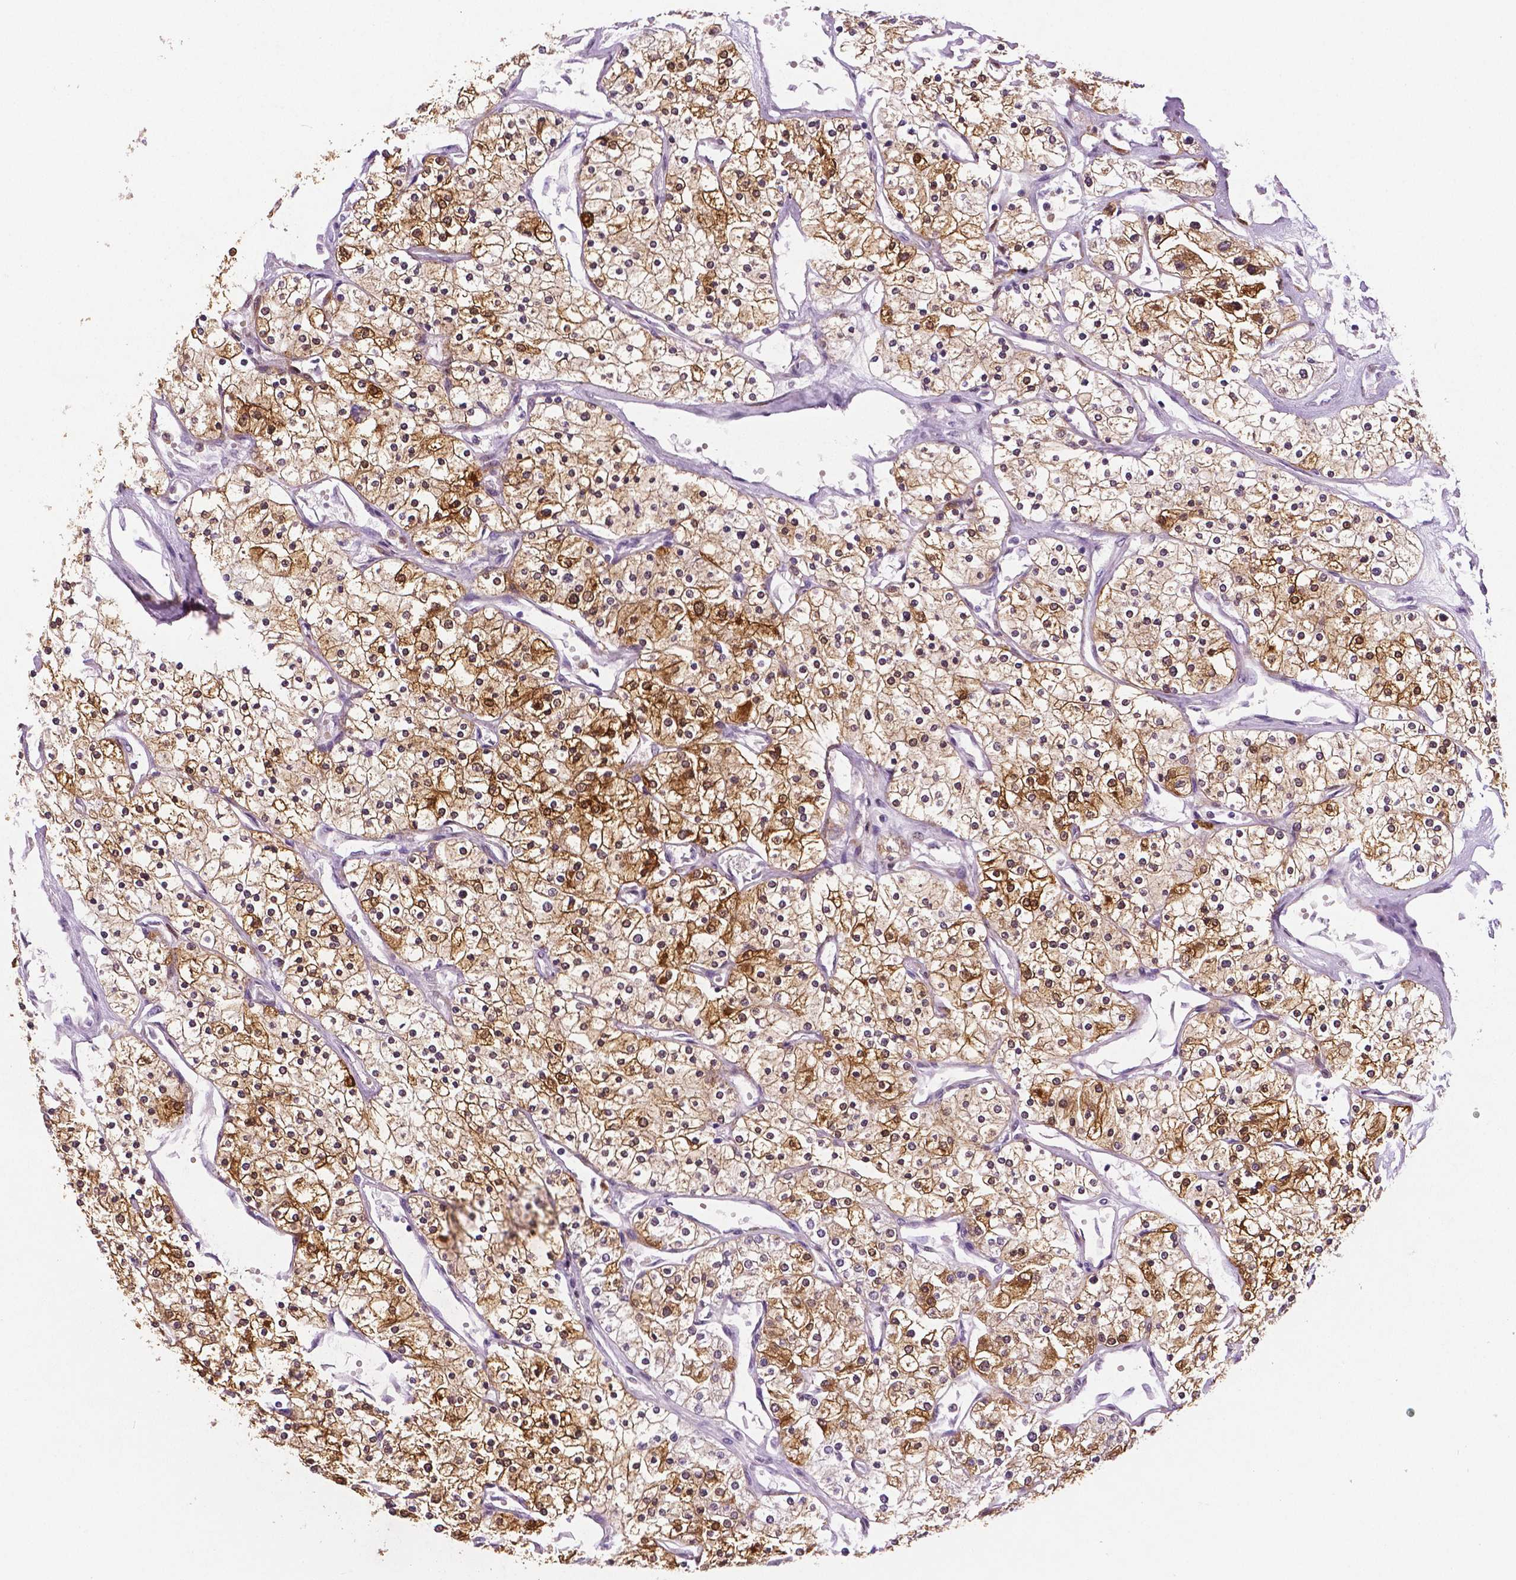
{"staining": {"intensity": "moderate", "quantity": ">75%", "location": "cytoplasmic/membranous"}, "tissue": "renal cancer", "cell_type": "Tumor cells", "image_type": "cancer", "snomed": [{"axis": "morphology", "description": "Adenocarcinoma, NOS"}, {"axis": "topography", "description": "Kidney"}], "caption": "Moderate cytoplasmic/membranous positivity is appreciated in about >75% of tumor cells in renal cancer.", "gene": "PHGDH", "patient": {"sex": "male", "age": 80}}